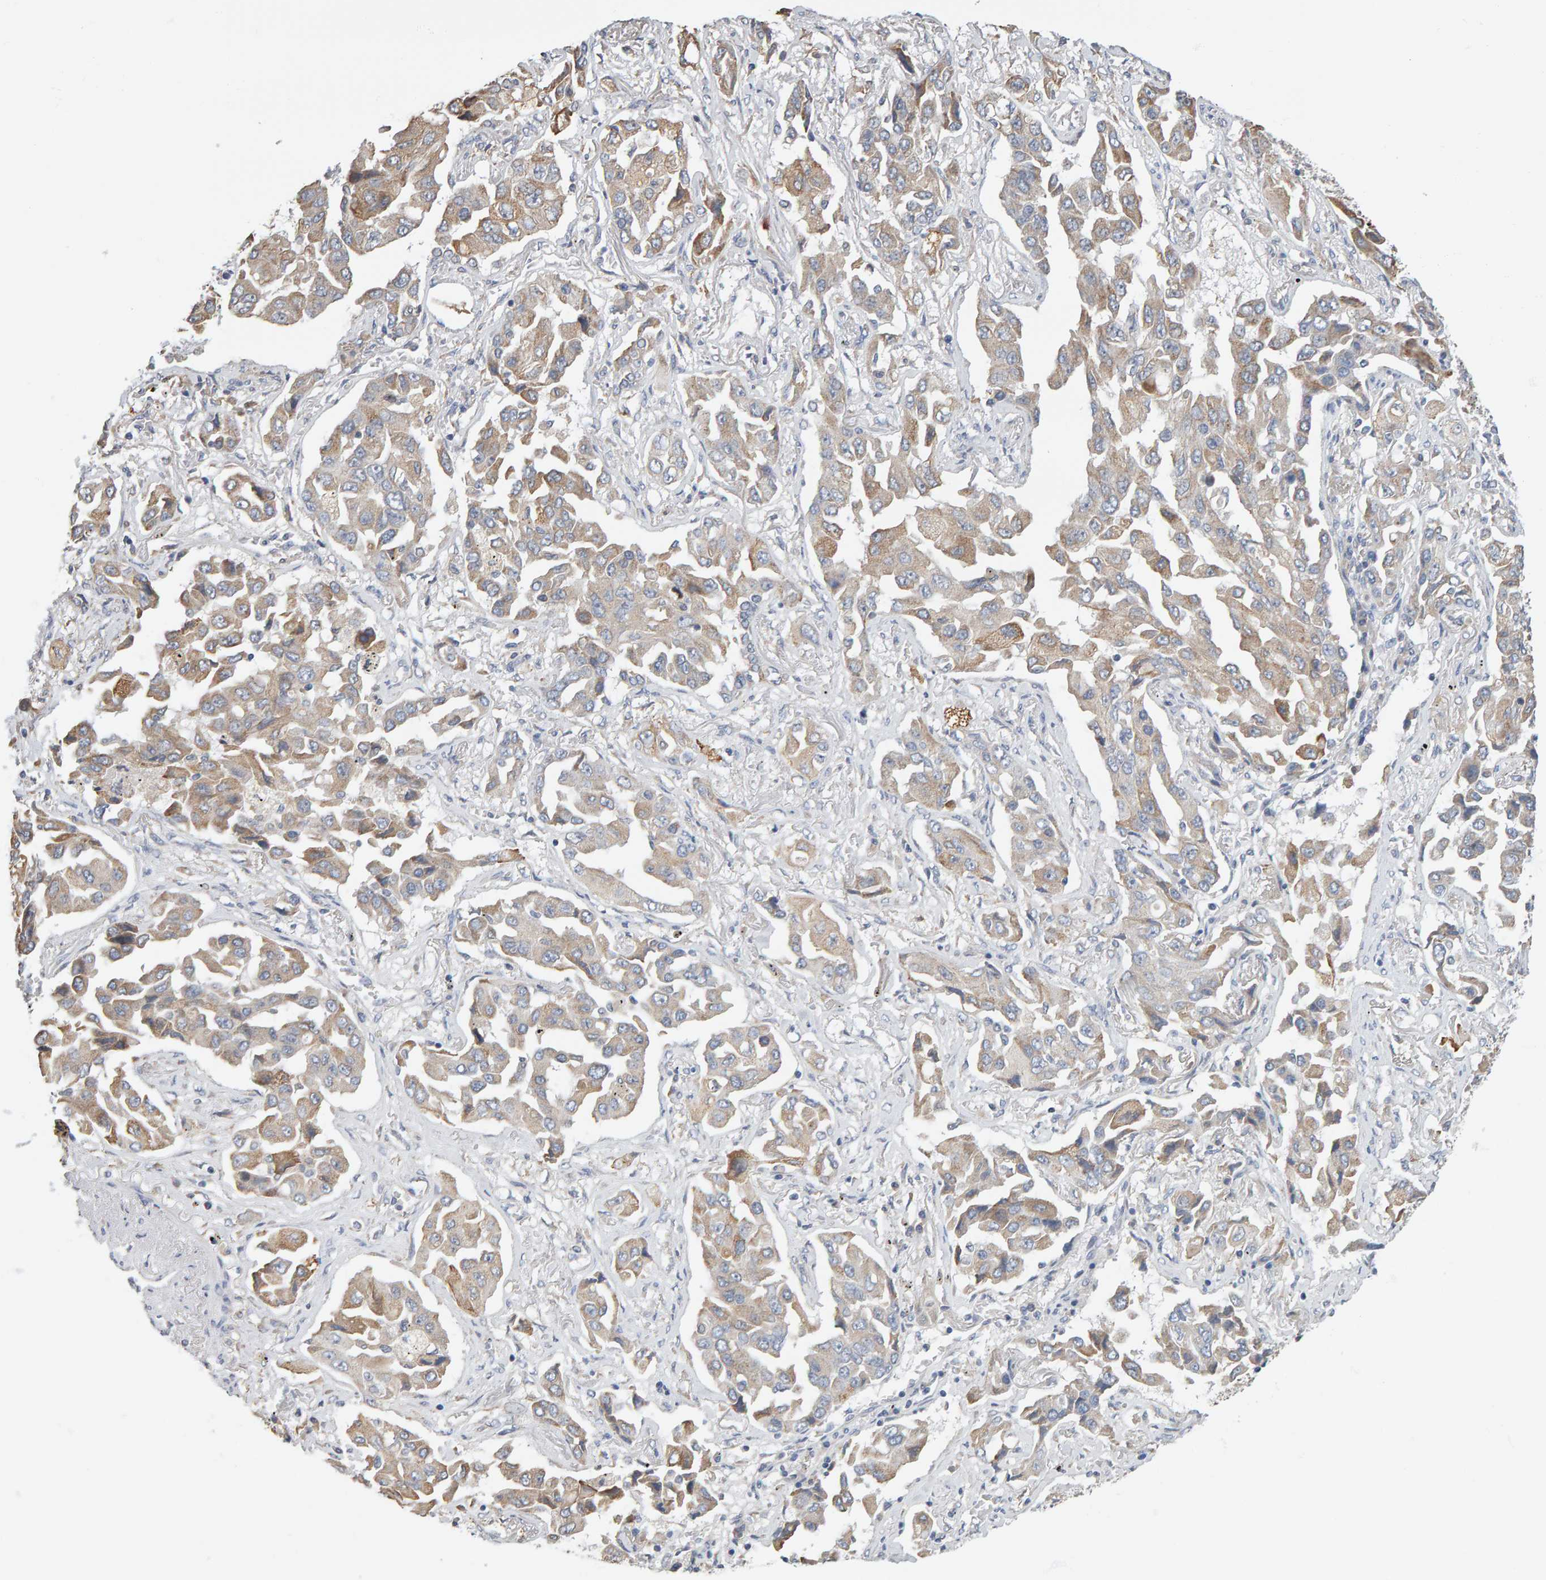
{"staining": {"intensity": "weak", "quantity": "25%-75%", "location": "cytoplasmic/membranous"}, "tissue": "lung cancer", "cell_type": "Tumor cells", "image_type": "cancer", "snomed": [{"axis": "morphology", "description": "Adenocarcinoma, NOS"}, {"axis": "topography", "description": "Lung"}], "caption": "Approximately 25%-75% of tumor cells in human lung adenocarcinoma exhibit weak cytoplasmic/membranous protein expression as visualized by brown immunohistochemical staining.", "gene": "ADHFE1", "patient": {"sex": "female", "age": 65}}